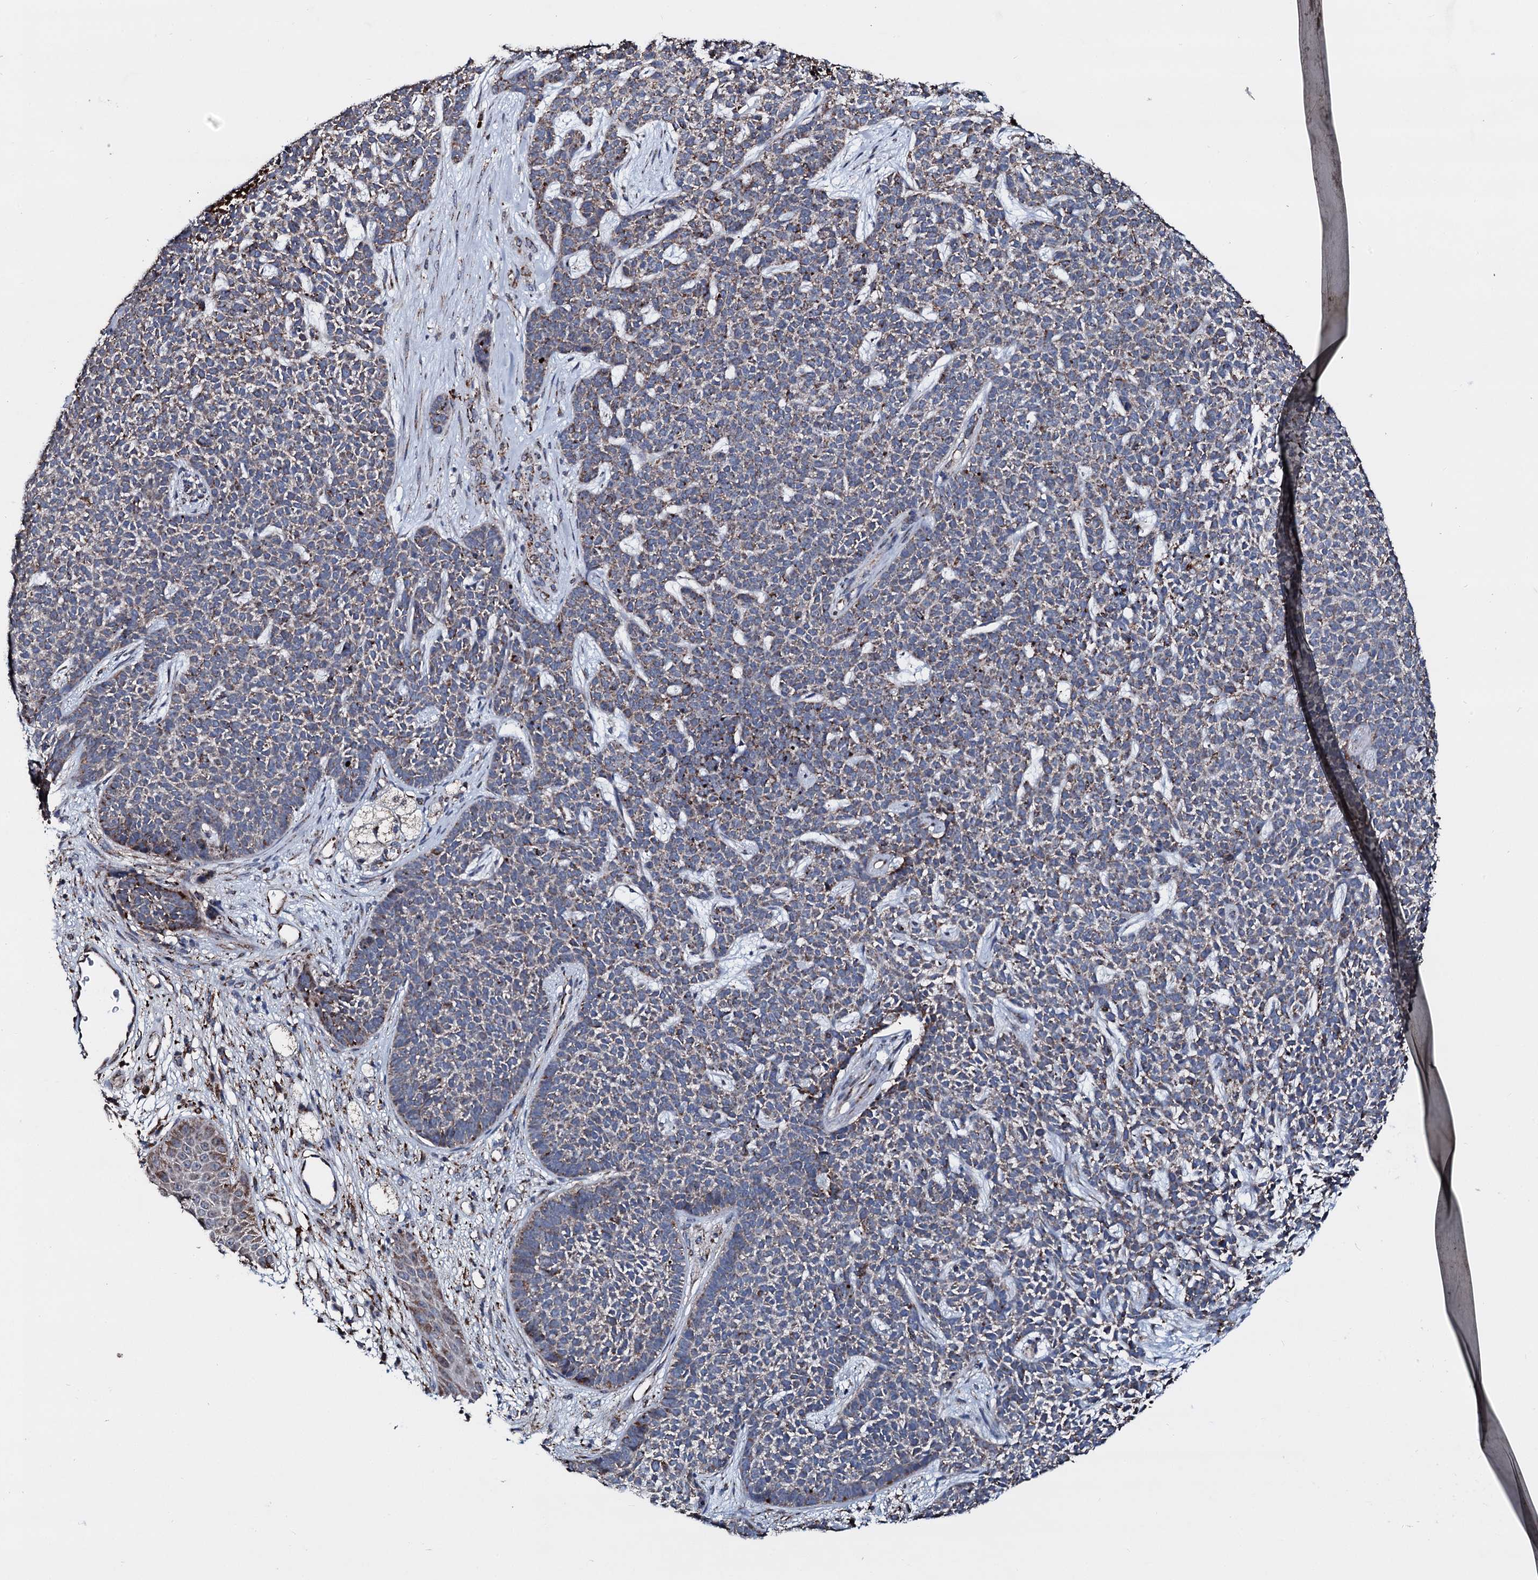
{"staining": {"intensity": "weak", "quantity": "25%-75%", "location": "cytoplasmic/membranous"}, "tissue": "skin cancer", "cell_type": "Tumor cells", "image_type": "cancer", "snomed": [{"axis": "morphology", "description": "Basal cell carcinoma"}, {"axis": "topography", "description": "Skin"}], "caption": "An image of skin cancer stained for a protein exhibits weak cytoplasmic/membranous brown staining in tumor cells.", "gene": "DYNC2I2", "patient": {"sex": "female", "age": 84}}